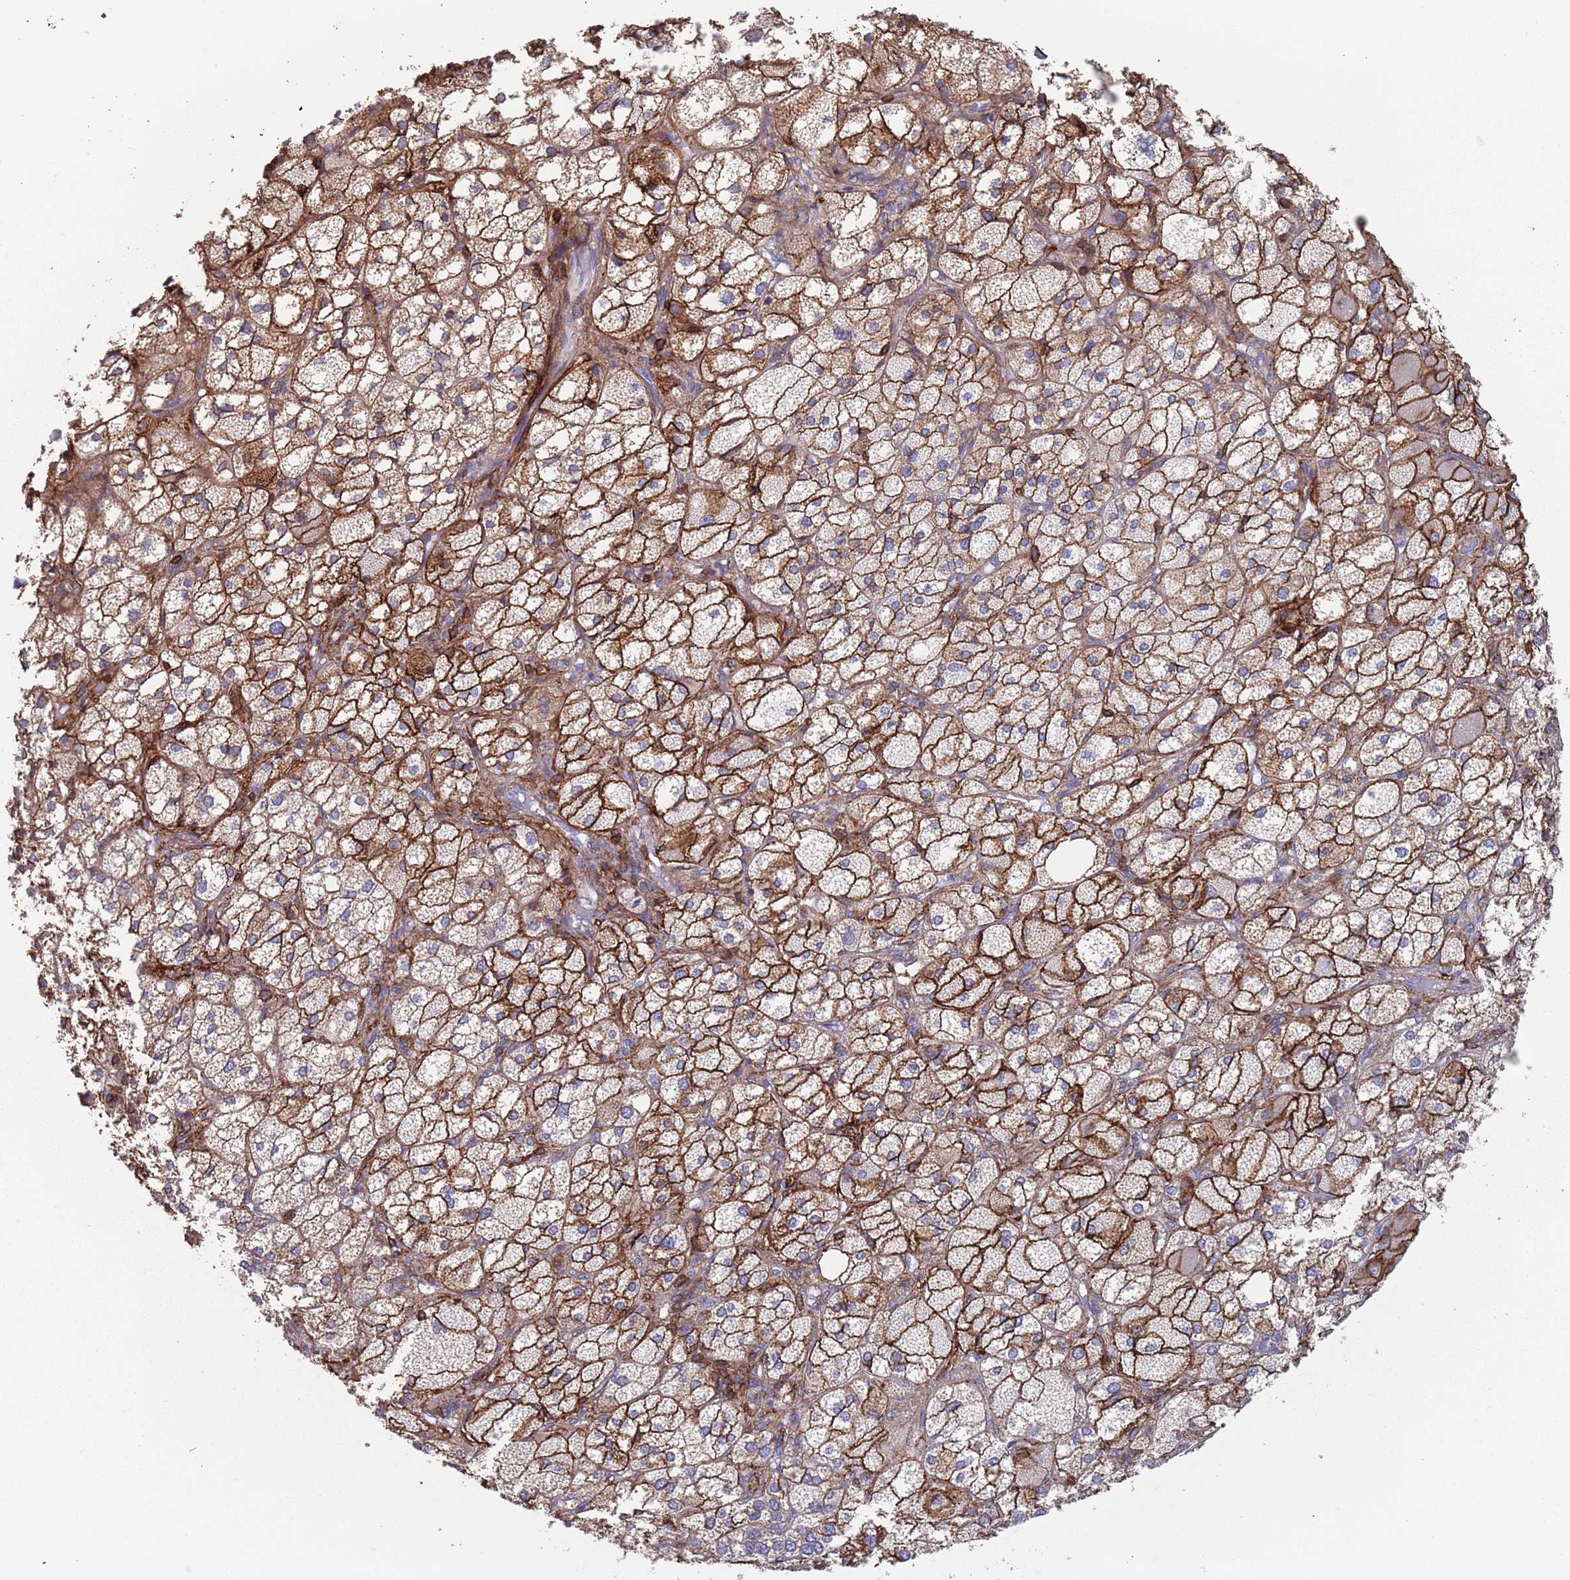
{"staining": {"intensity": "strong", "quantity": "25%-75%", "location": "cytoplasmic/membranous"}, "tissue": "adrenal gland", "cell_type": "Glandular cells", "image_type": "normal", "snomed": [{"axis": "morphology", "description": "Normal tissue, NOS"}, {"axis": "topography", "description": "Adrenal gland"}], "caption": "Immunohistochemical staining of unremarkable adrenal gland shows high levels of strong cytoplasmic/membranous staining in about 25%-75% of glandular cells.", "gene": "RNF144A", "patient": {"sex": "female", "age": 61}}